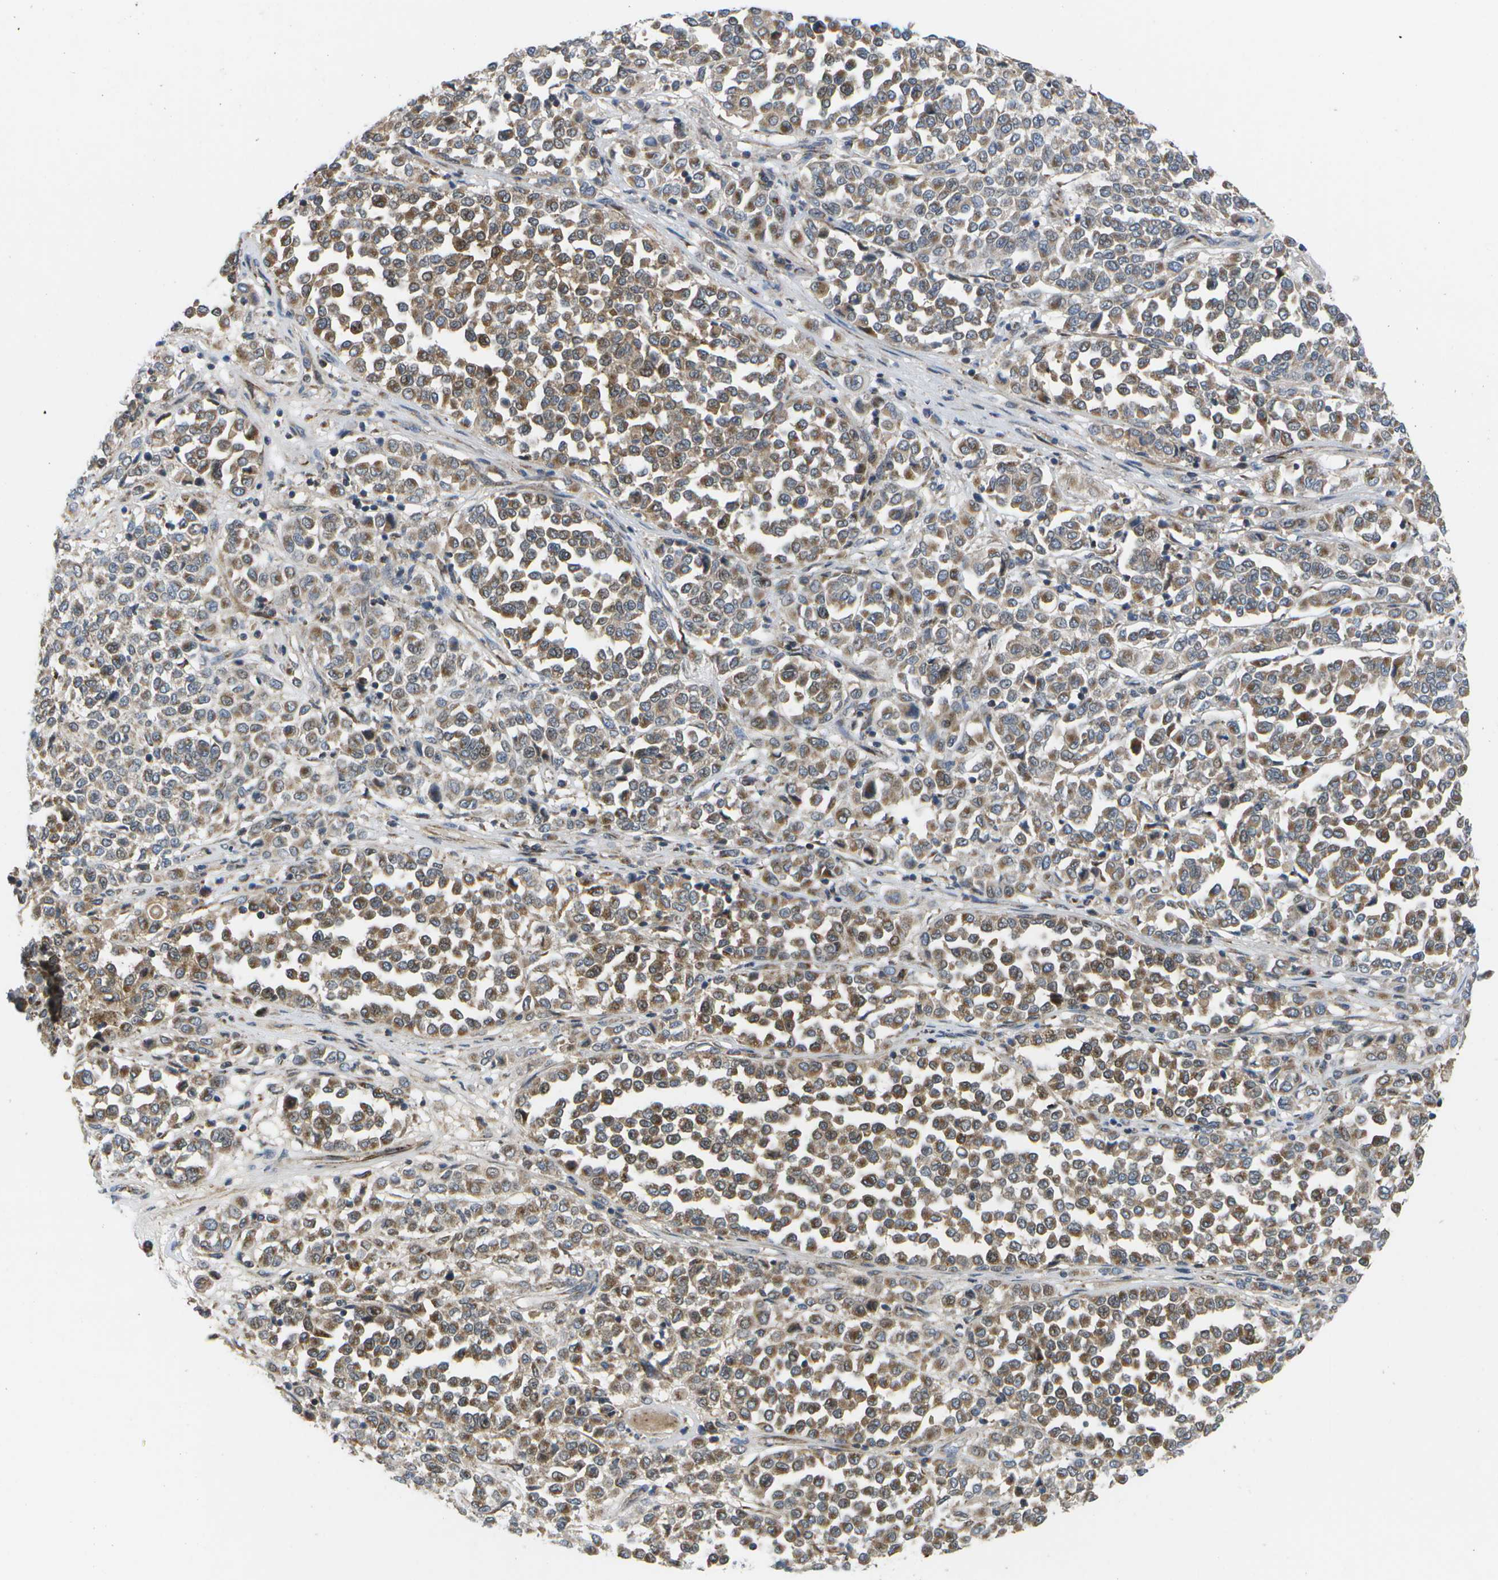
{"staining": {"intensity": "moderate", "quantity": ">75%", "location": "cytoplasmic/membranous"}, "tissue": "melanoma", "cell_type": "Tumor cells", "image_type": "cancer", "snomed": [{"axis": "morphology", "description": "Malignant melanoma, Metastatic site"}, {"axis": "topography", "description": "Pancreas"}], "caption": "IHC staining of melanoma, which exhibits medium levels of moderate cytoplasmic/membranous positivity in approximately >75% of tumor cells indicating moderate cytoplasmic/membranous protein expression. The staining was performed using DAB (brown) for protein detection and nuclei were counterstained in hematoxylin (blue).", "gene": "HADHA", "patient": {"sex": "female", "age": 30}}